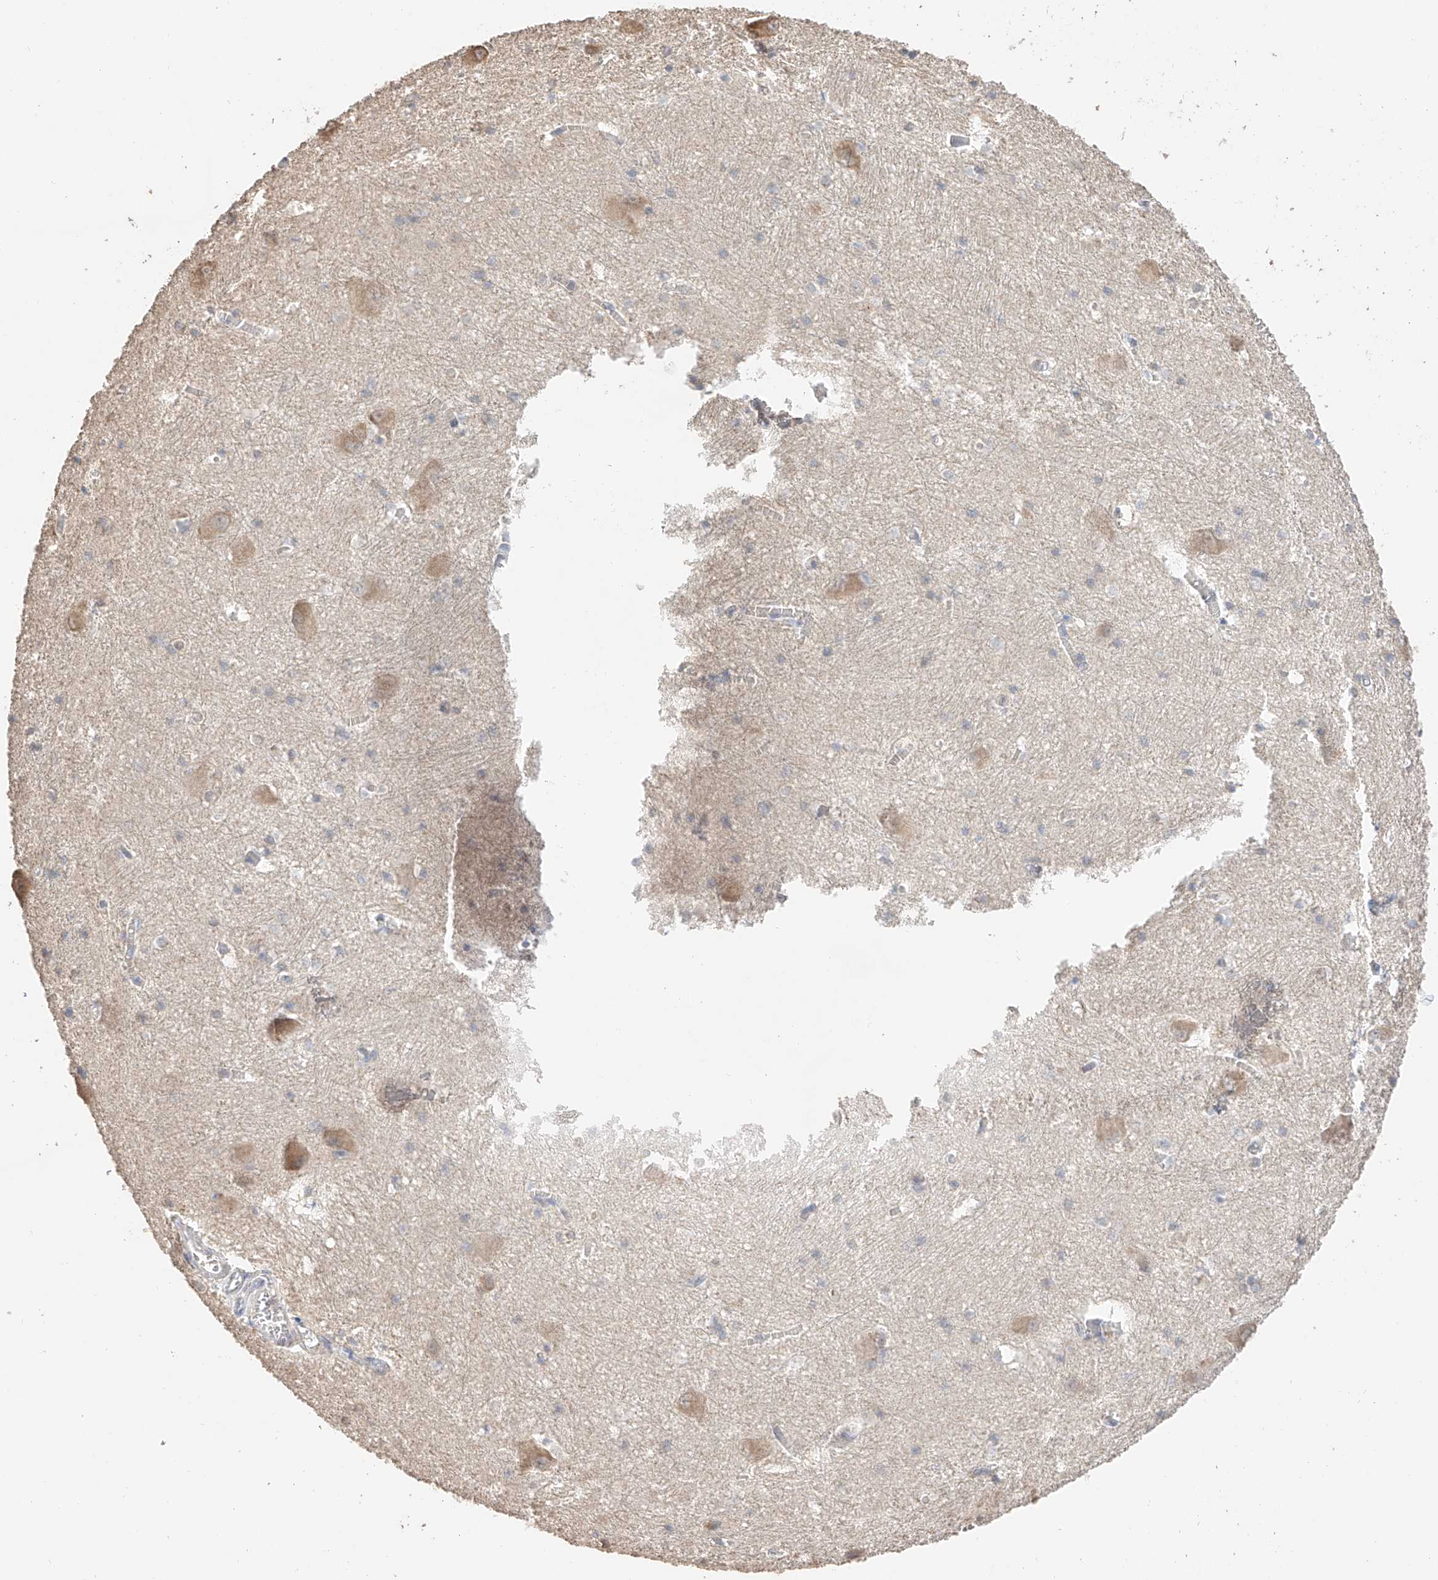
{"staining": {"intensity": "weak", "quantity": "<25%", "location": "cytoplasmic/membranous"}, "tissue": "caudate", "cell_type": "Glial cells", "image_type": "normal", "snomed": [{"axis": "morphology", "description": "Normal tissue, NOS"}, {"axis": "topography", "description": "Lateral ventricle wall"}], "caption": "Photomicrograph shows no significant protein expression in glial cells of unremarkable caudate. Nuclei are stained in blue.", "gene": "IL22RA2", "patient": {"sex": "male", "age": 37}}